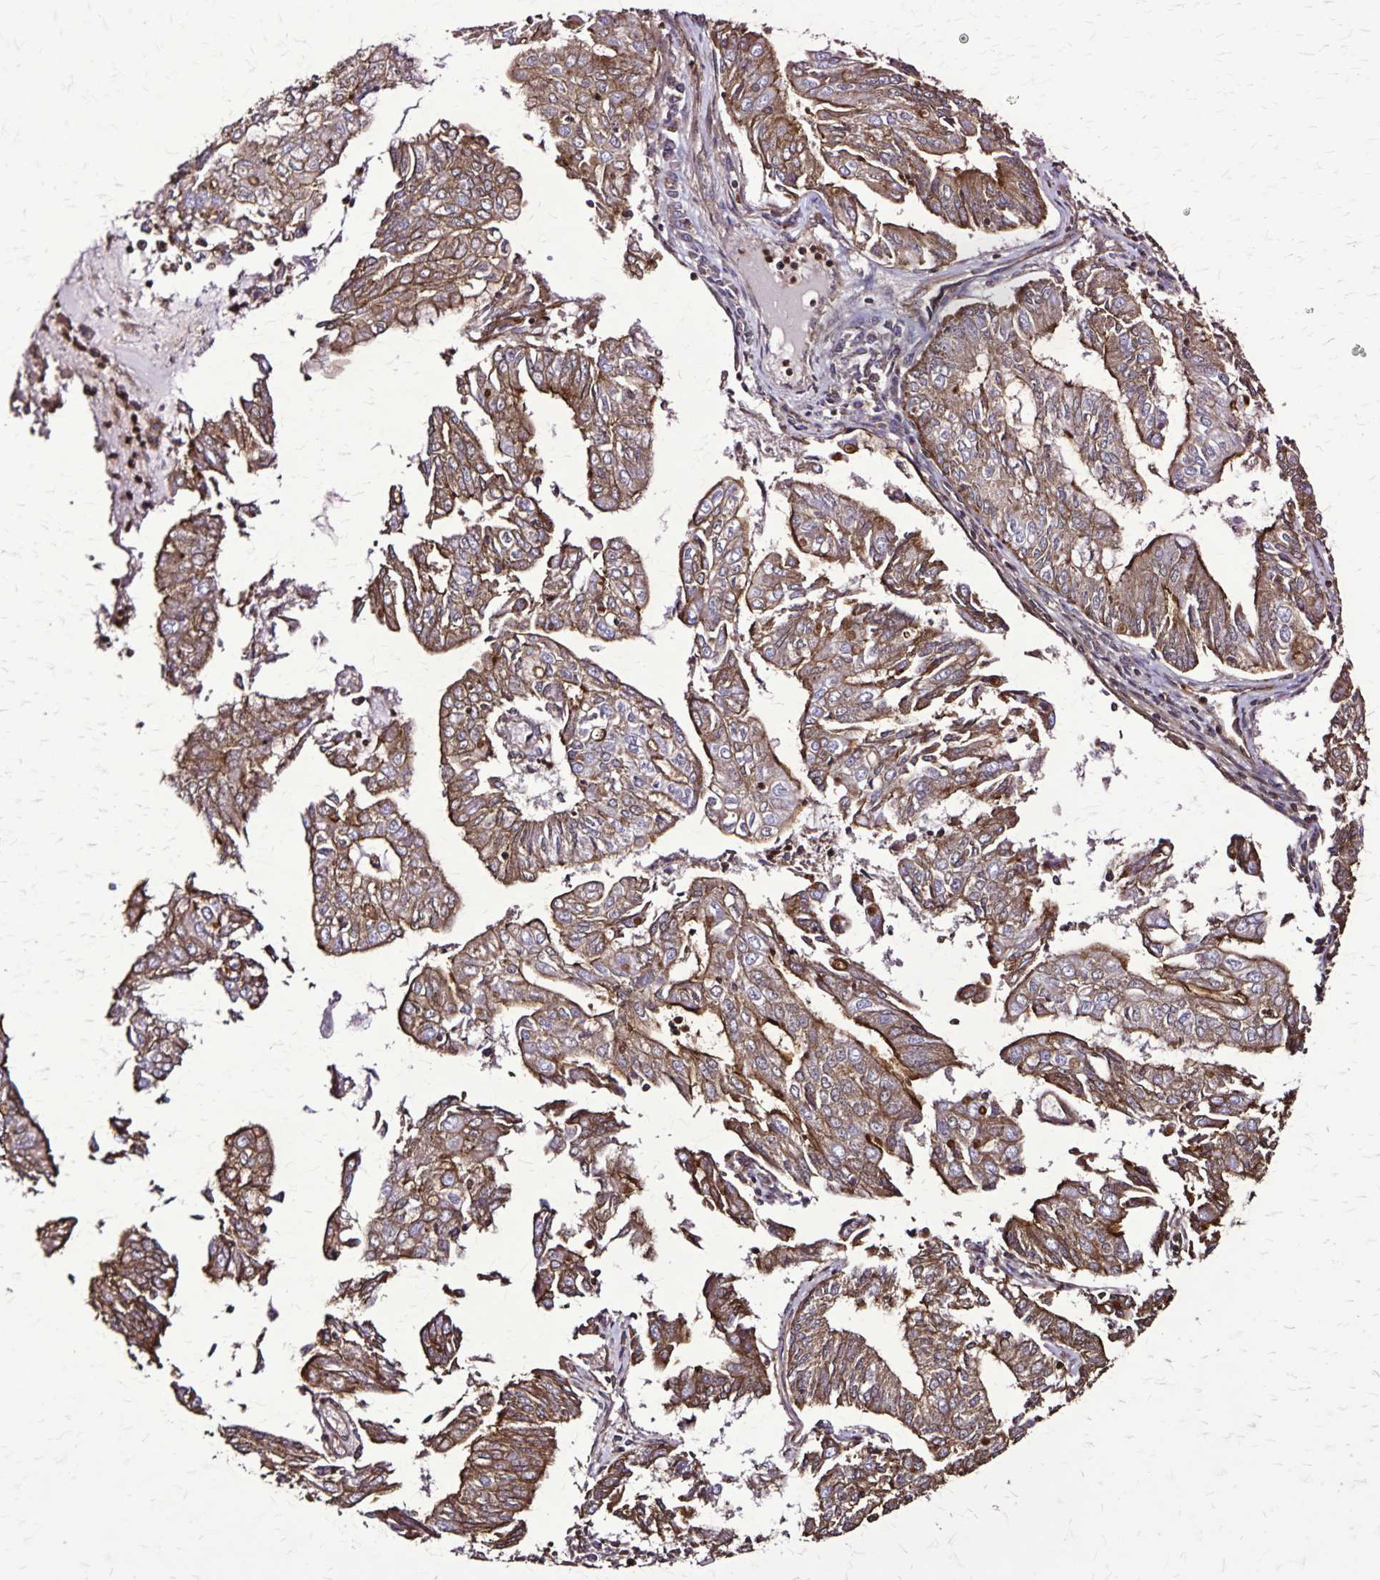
{"staining": {"intensity": "moderate", "quantity": ">75%", "location": "cytoplasmic/membranous"}, "tissue": "endometrial cancer", "cell_type": "Tumor cells", "image_type": "cancer", "snomed": [{"axis": "morphology", "description": "Adenocarcinoma, NOS"}, {"axis": "topography", "description": "Endometrium"}], "caption": "A micrograph of human endometrial cancer stained for a protein exhibits moderate cytoplasmic/membranous brown staining in tumor cells.", "gene": "CHMP1B", "patient": {"sex": "female", "age": 61}}